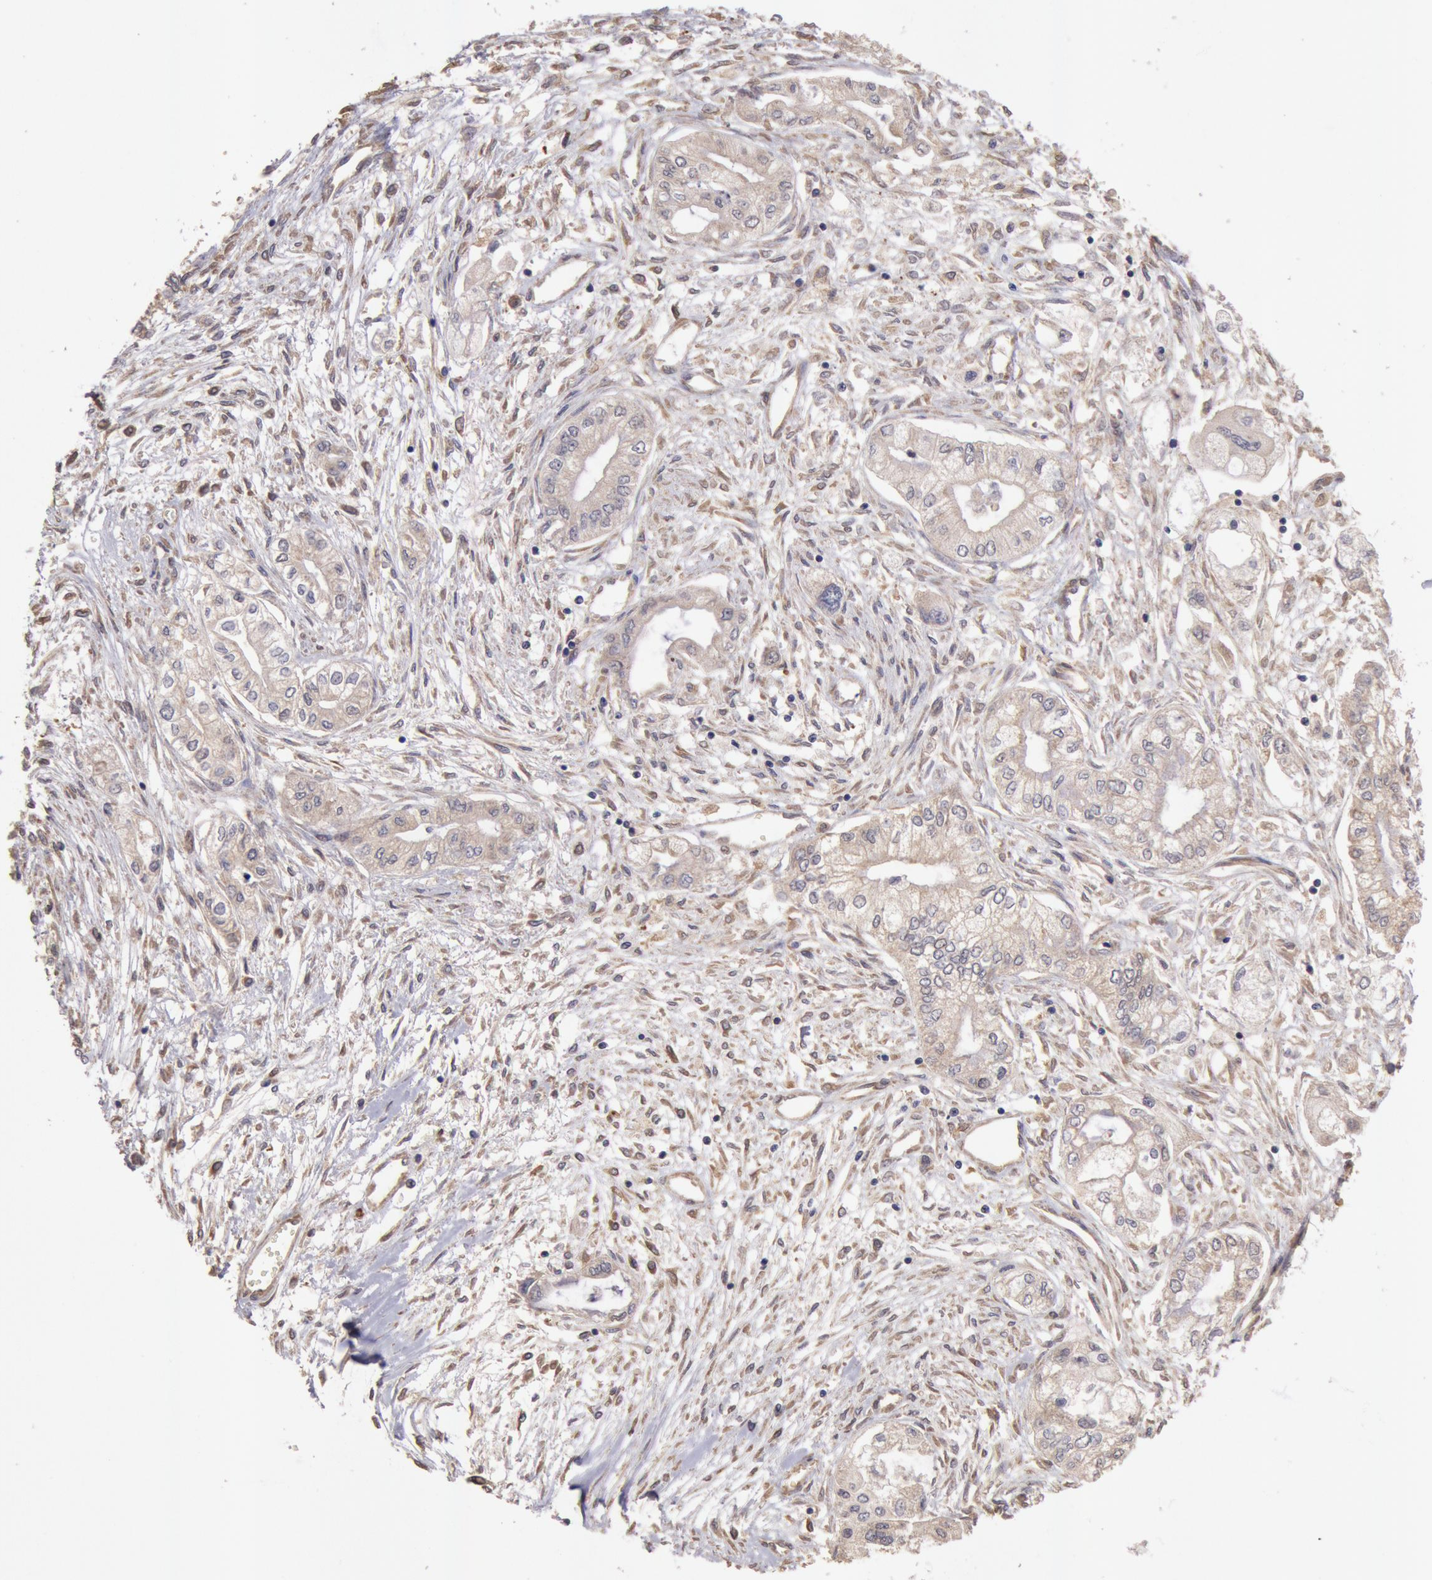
{"staining": {"intensity": "weak", "quantity": ">75%", "location": "cytoplasmic/membranous"}, "tissue": "pancreatic cancer", "cell_type": "Tumor cells", "image_type": "cancer", "snomed": [{"axis": "morphology", "description": "Adenocarcinoma, NOS"}, {"axis": "topography", "description": "Pancreas"}], "caption": "The image reveals a brown stain indicating the presence of a protein in the cytoplasmic/membranous of tumor cells in adenocarcinoma (pancreatic).", "gene": "COMT", "patient": {"sex": "male", "age": 79}}